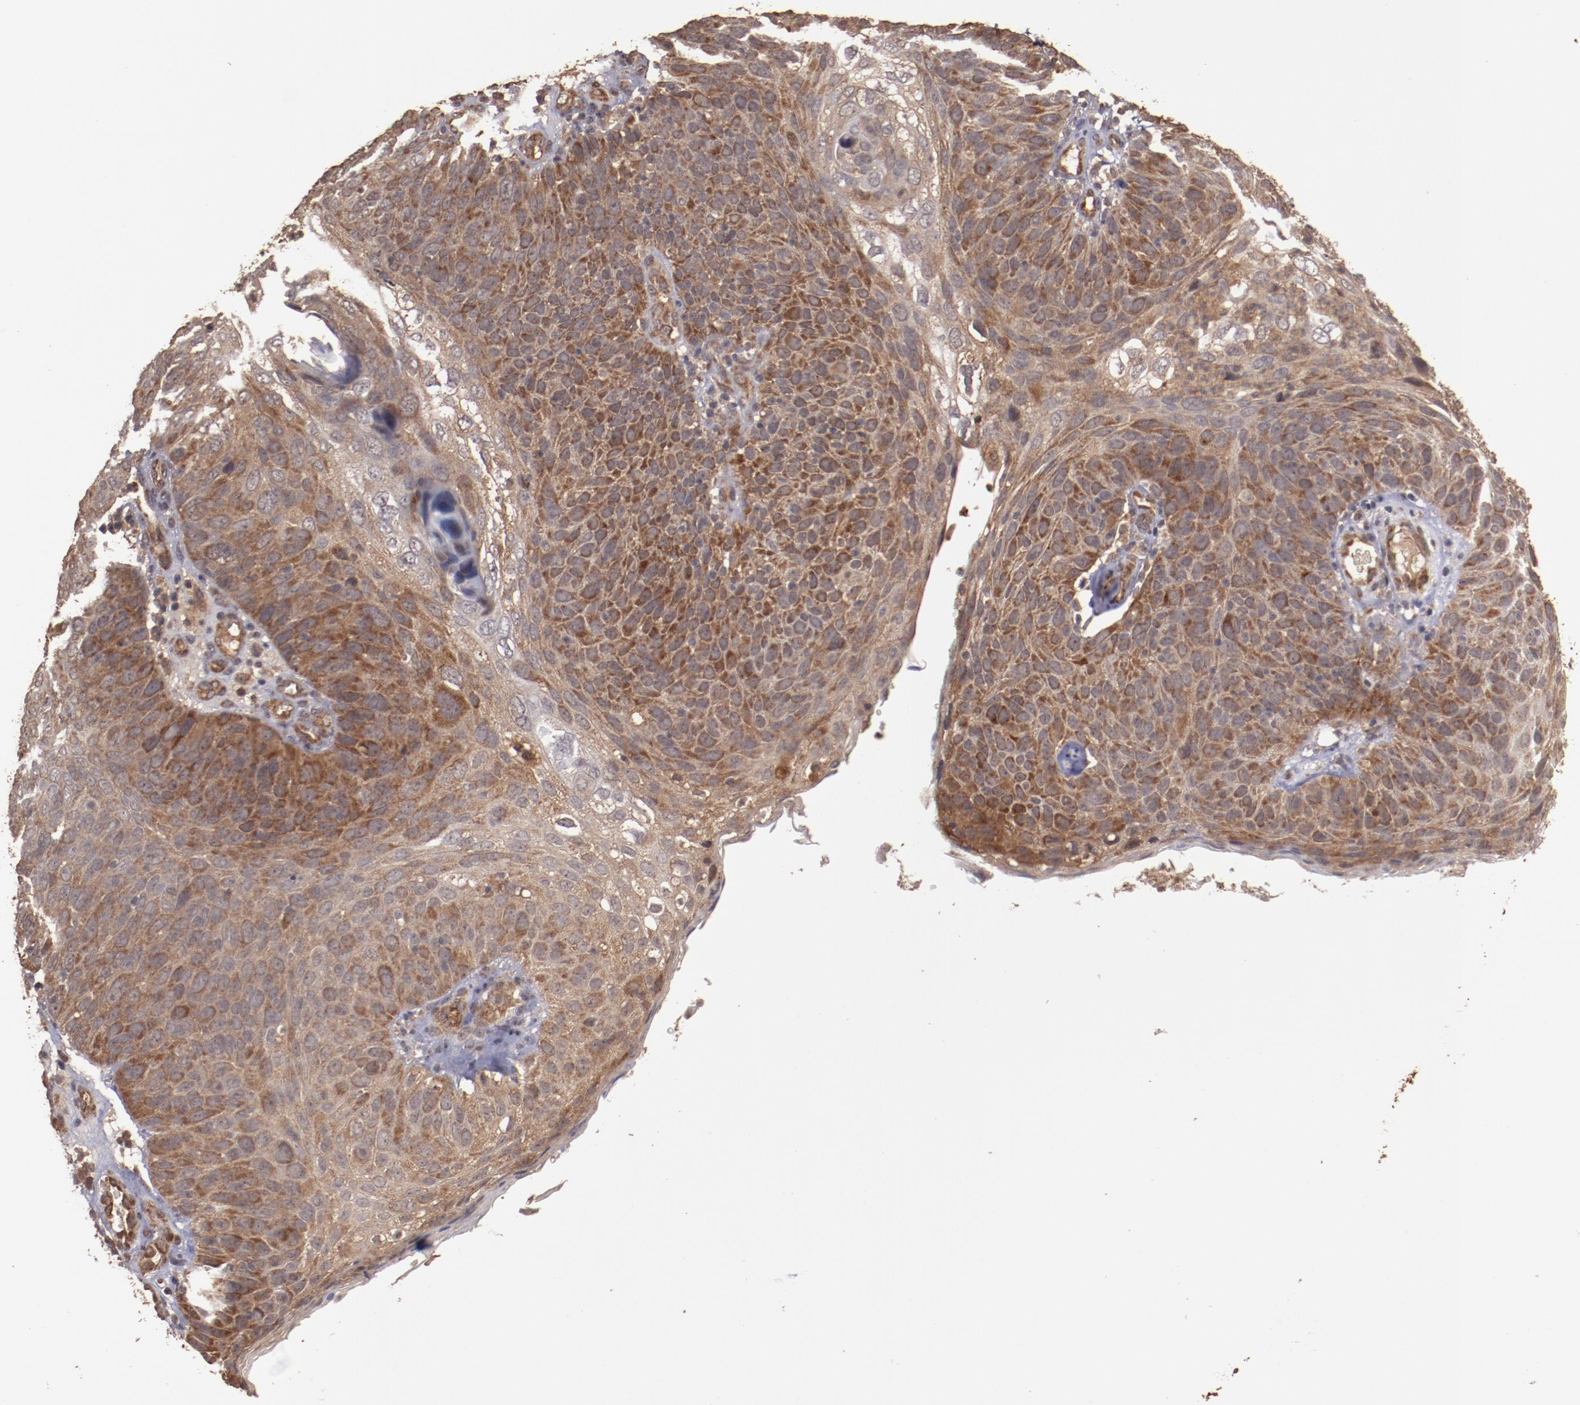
{"staining": {"intensity": "strong", "quantity": ">75%", "location": "cytoplasmic/membranous"}, "tissue": "skin cancer", "cell_type": "Tumor cells", "image_type": "cancer", "snomed": [{"axis": "morphology", "description": "Squamous cell carcinoma, NOS"}, {"axis": "topography", "description": "Skin"}], "caption": "Immunohistochemistry (IHC) micrograph of neoplastic tissue: squamous cell carcinoma (skin) stained using immunohistochemistry displays high levels of strong protein expression localized specifically in the cytoplasmic/membranous of tumor cells, appearing as a cytoplasmic/membranous brown color.", "gene": "TXNDC16", "patient": {"sex": "male", "age": 87}}